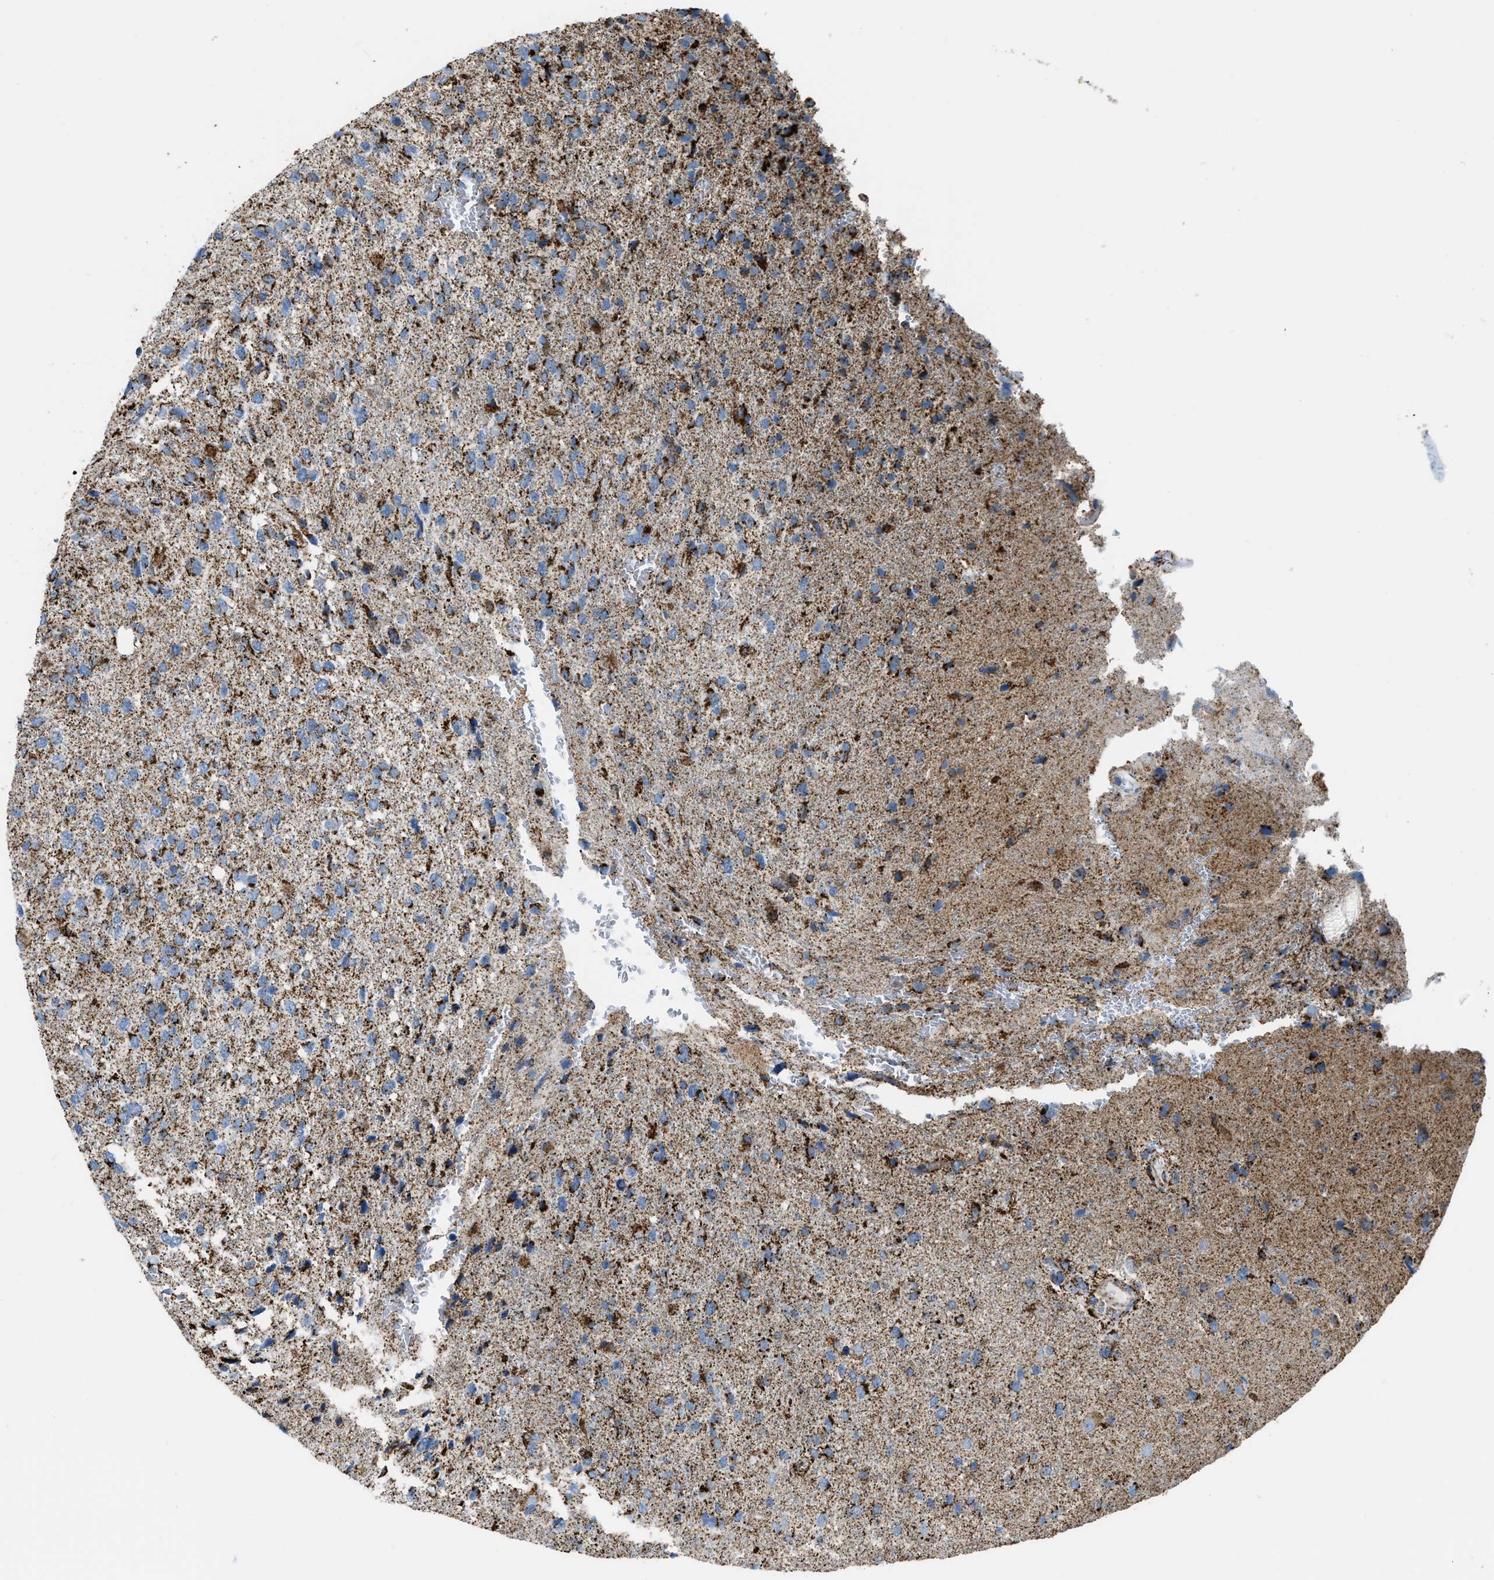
{"staining": {"intensity": "moderate", "quantity": ">75%", "location": "cytoplasmic/membranous"}, "tissue": "glioma", "cell_type": "Tumor cells", "image_type": "cancer", "snomed": [{"axis": "morphology", "description": "Glioma, malignant, High grade"}, {"axis": "topography", "description": "Brain"}], "caption": "IHC of human high-grade glioma (malignant) demonstrates medium levels of moderate cytoplasmic/membranous positivity in about >75% of tumor cells.", "gene": "ETFB", "patient": {"sex": "female", "age": 58}}